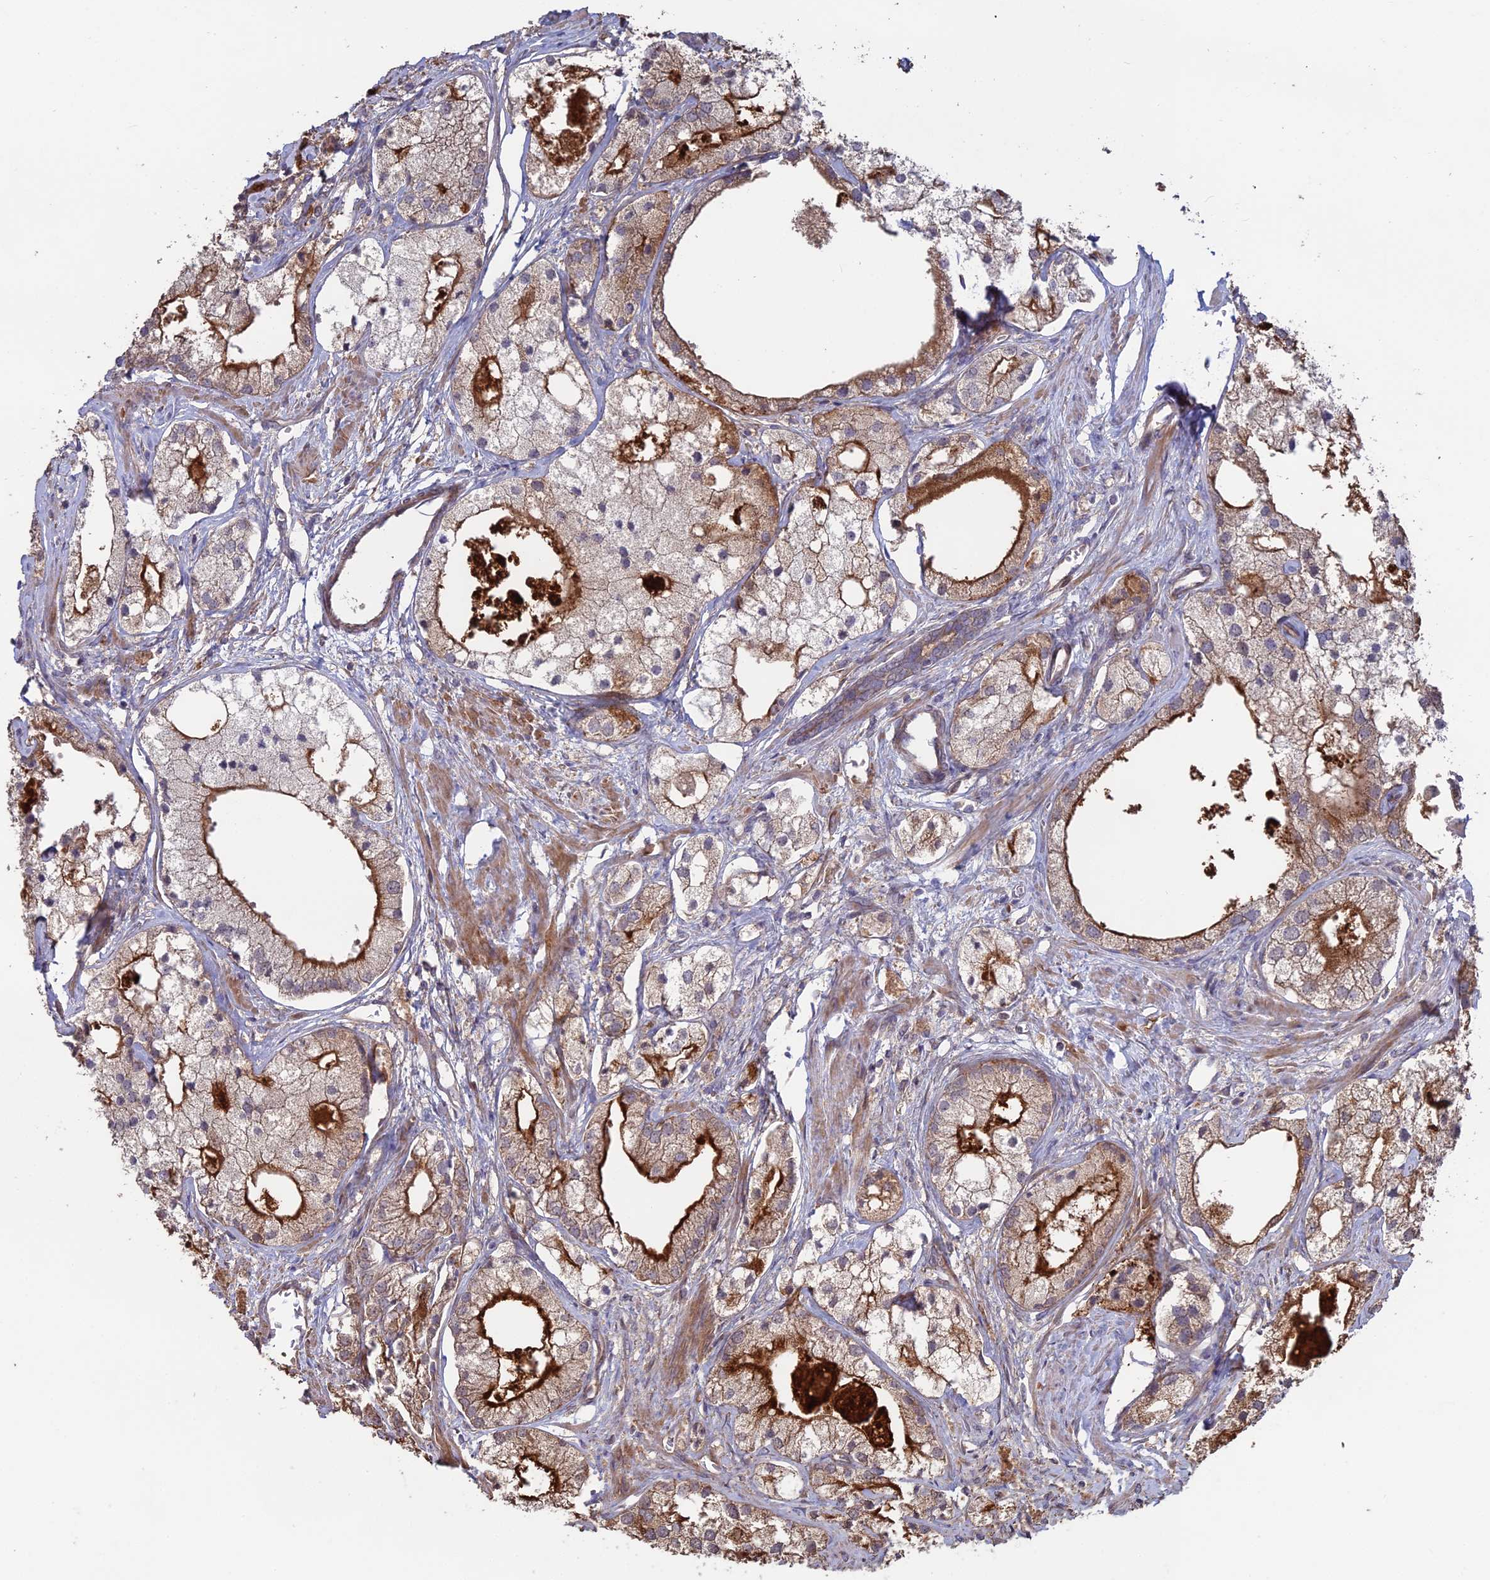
{"staining": {"intensity": "strong", "quantity": "25%-75%", "location": "cytoplasmic/membranous"}, "tissue": "prostate cancer", "cell_type": "Tumor cells", "image_type": "cancer", "snomed": [{"axis": "morphology", "description": "Adenocarcinoma, Low grade"}, {"axis": "topography", "description": "Prostate"}], "caption": "A brown stain highlights strong cytoplasmic/membranous expression of a protein in prostate cancer tumor cells.", "gene": "SHISA5", "patient": {"sex": "male", "age": 69}}